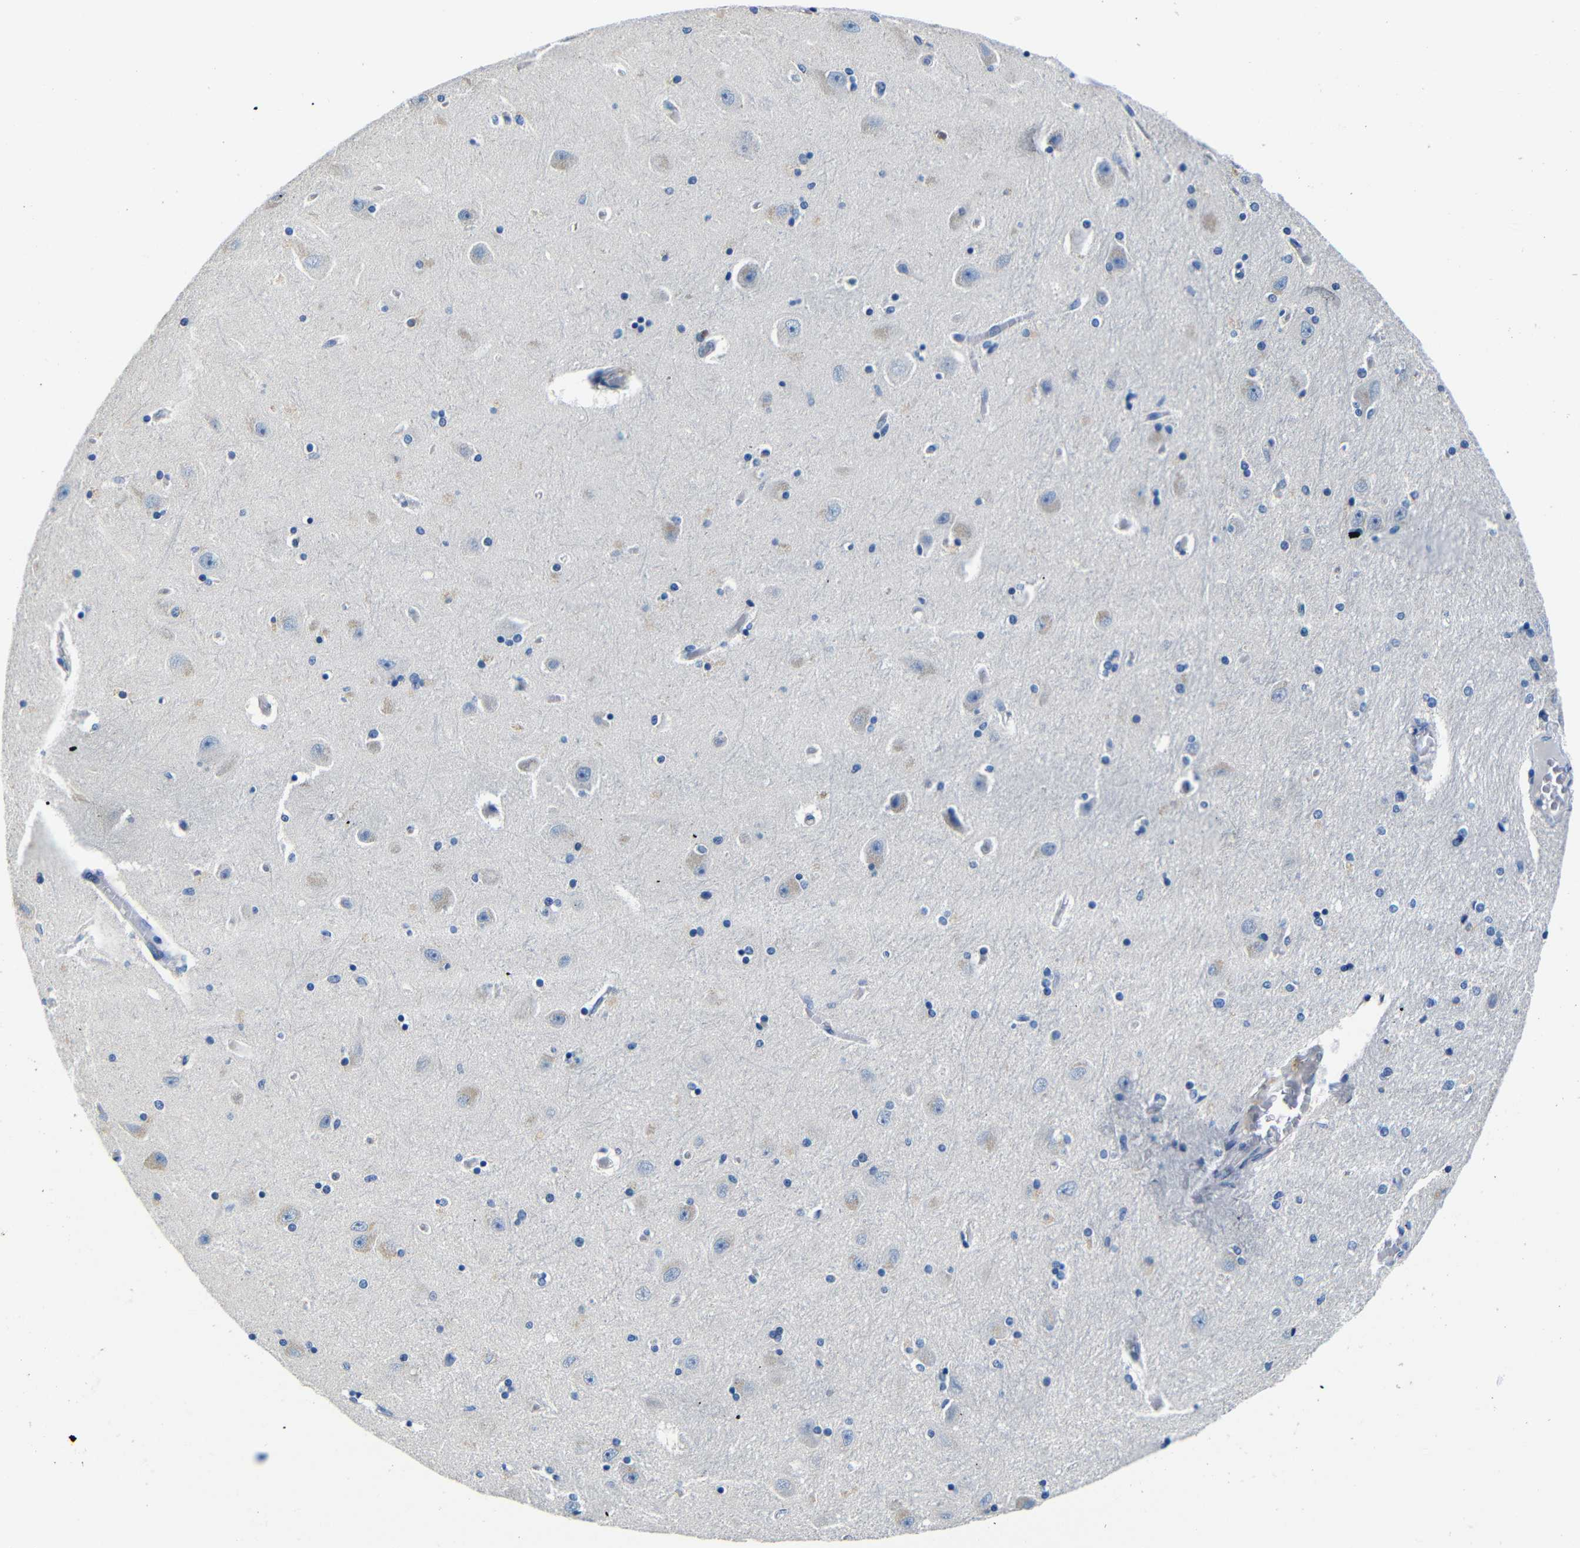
{"staining": {"intensity": "negative", "quantity": "none", "location": "none"}, "tissue": "hippocampus", "cell_type": "Glial cells", "image_type": "normal", "snomed": [{"axis": "morphology", "description": "Normal tissue, NOS"}, {"axis": "topography", "description": "Hippocampus"}], "caption": "Immunohistochemical staining of unremarkable human hippocampus shows no significant staining in glial cells. (DAB immunohistochemistry with hematoxylin counter stain).", "gene": "TNFAIP1", "patient": {"sex": "female", "age": 54}}